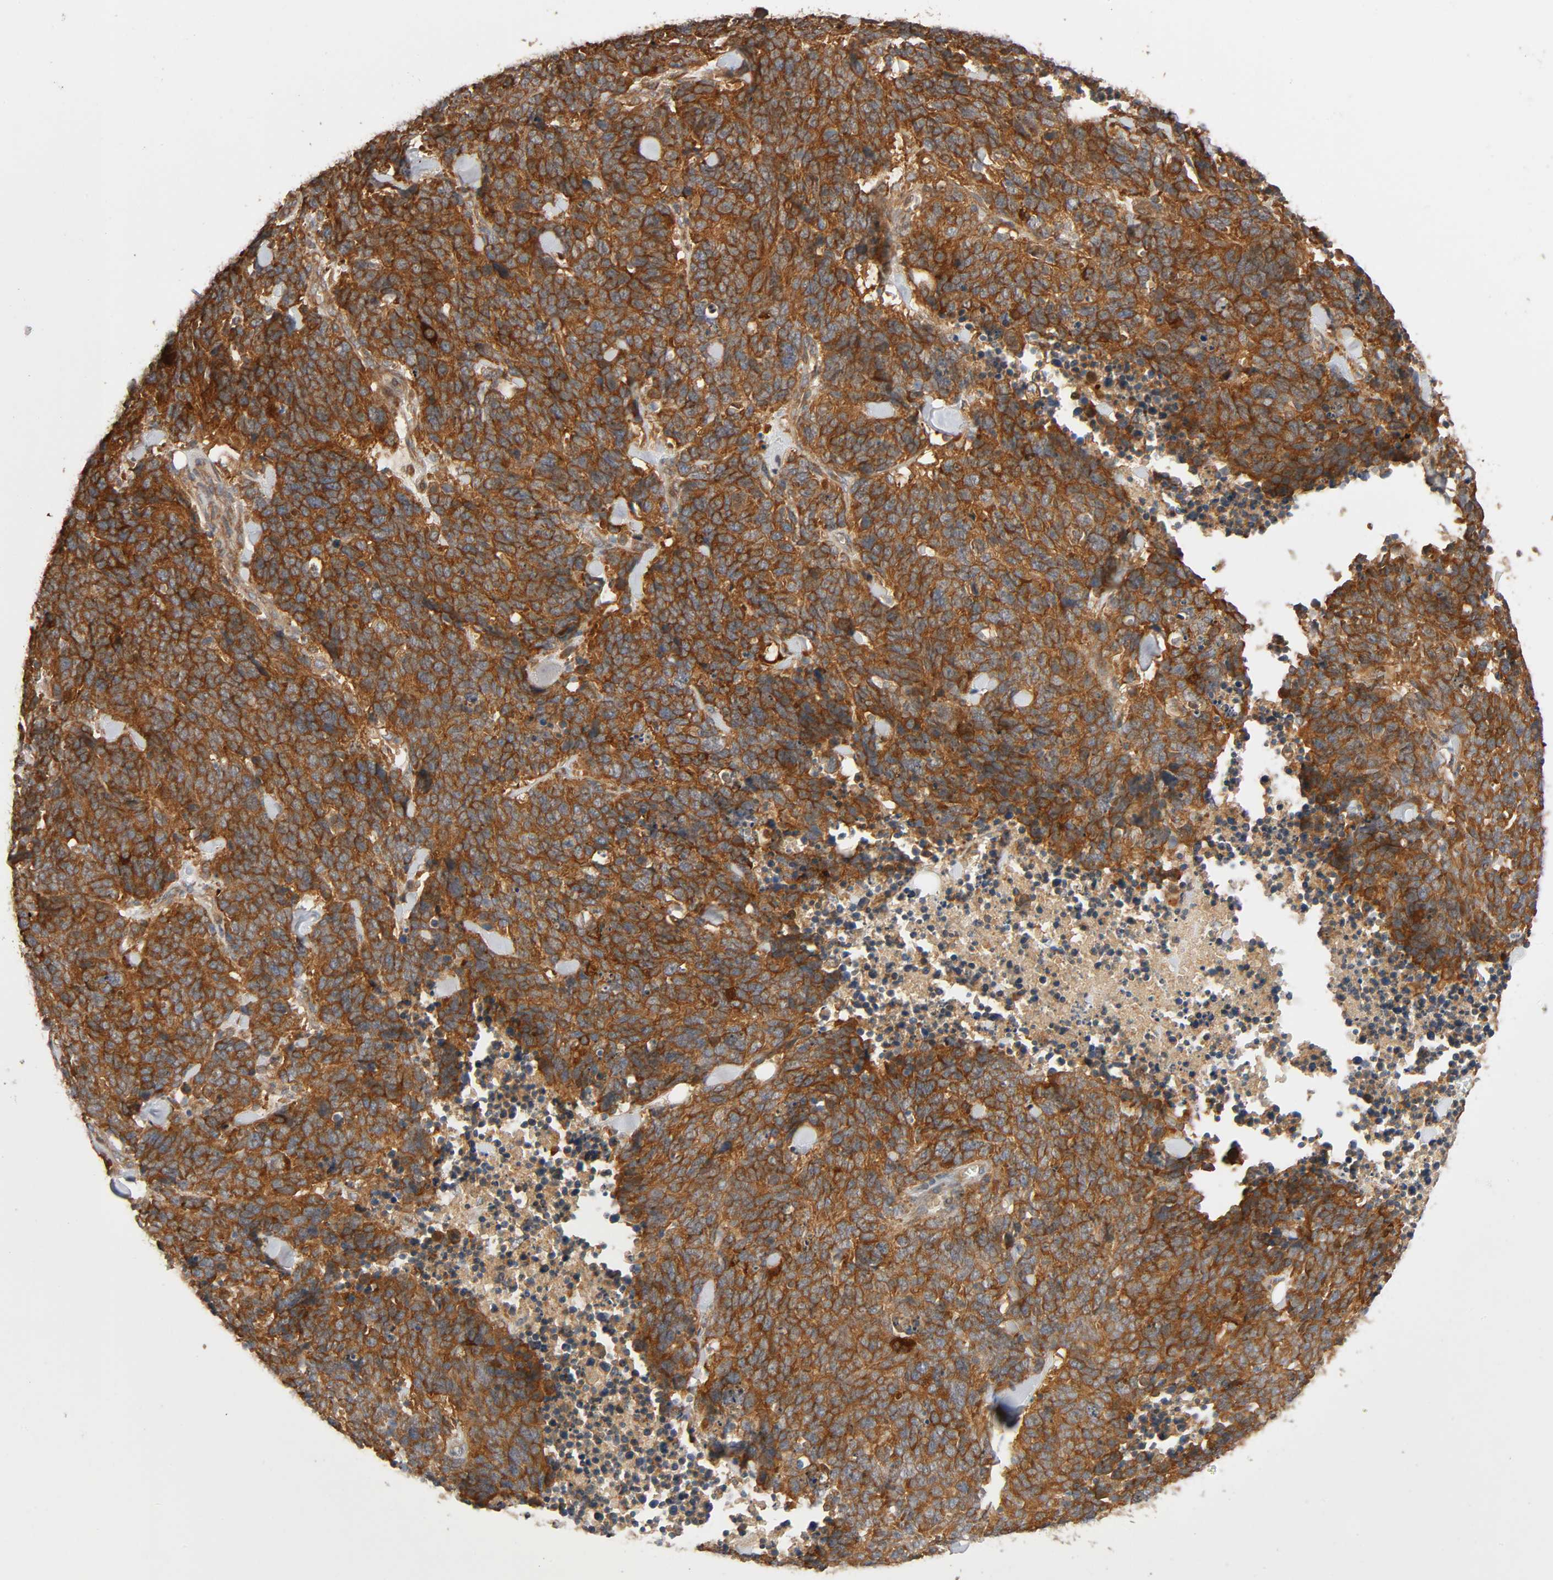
{"staining": {"intensity": "strong", "quantity": ">75%", "location": "cytoplasmic/membranous"}, "tissue": "lung cancer", "cell_type": "Tumor cells", "image_type": "cancer", "snomed": [{"axis": "morphology", "description": "Neoplasm, malignant, NOS"}, {"axis": "topography", "description": "Lung"}], "caption": "The immunohistochemical stain labels strong cytoplasmic/membranous staining in tumor cells of lung neoplasm (malignant) tissue.", "gene": "SGSM1", "patient": {"sex": "female", "age": 58}}